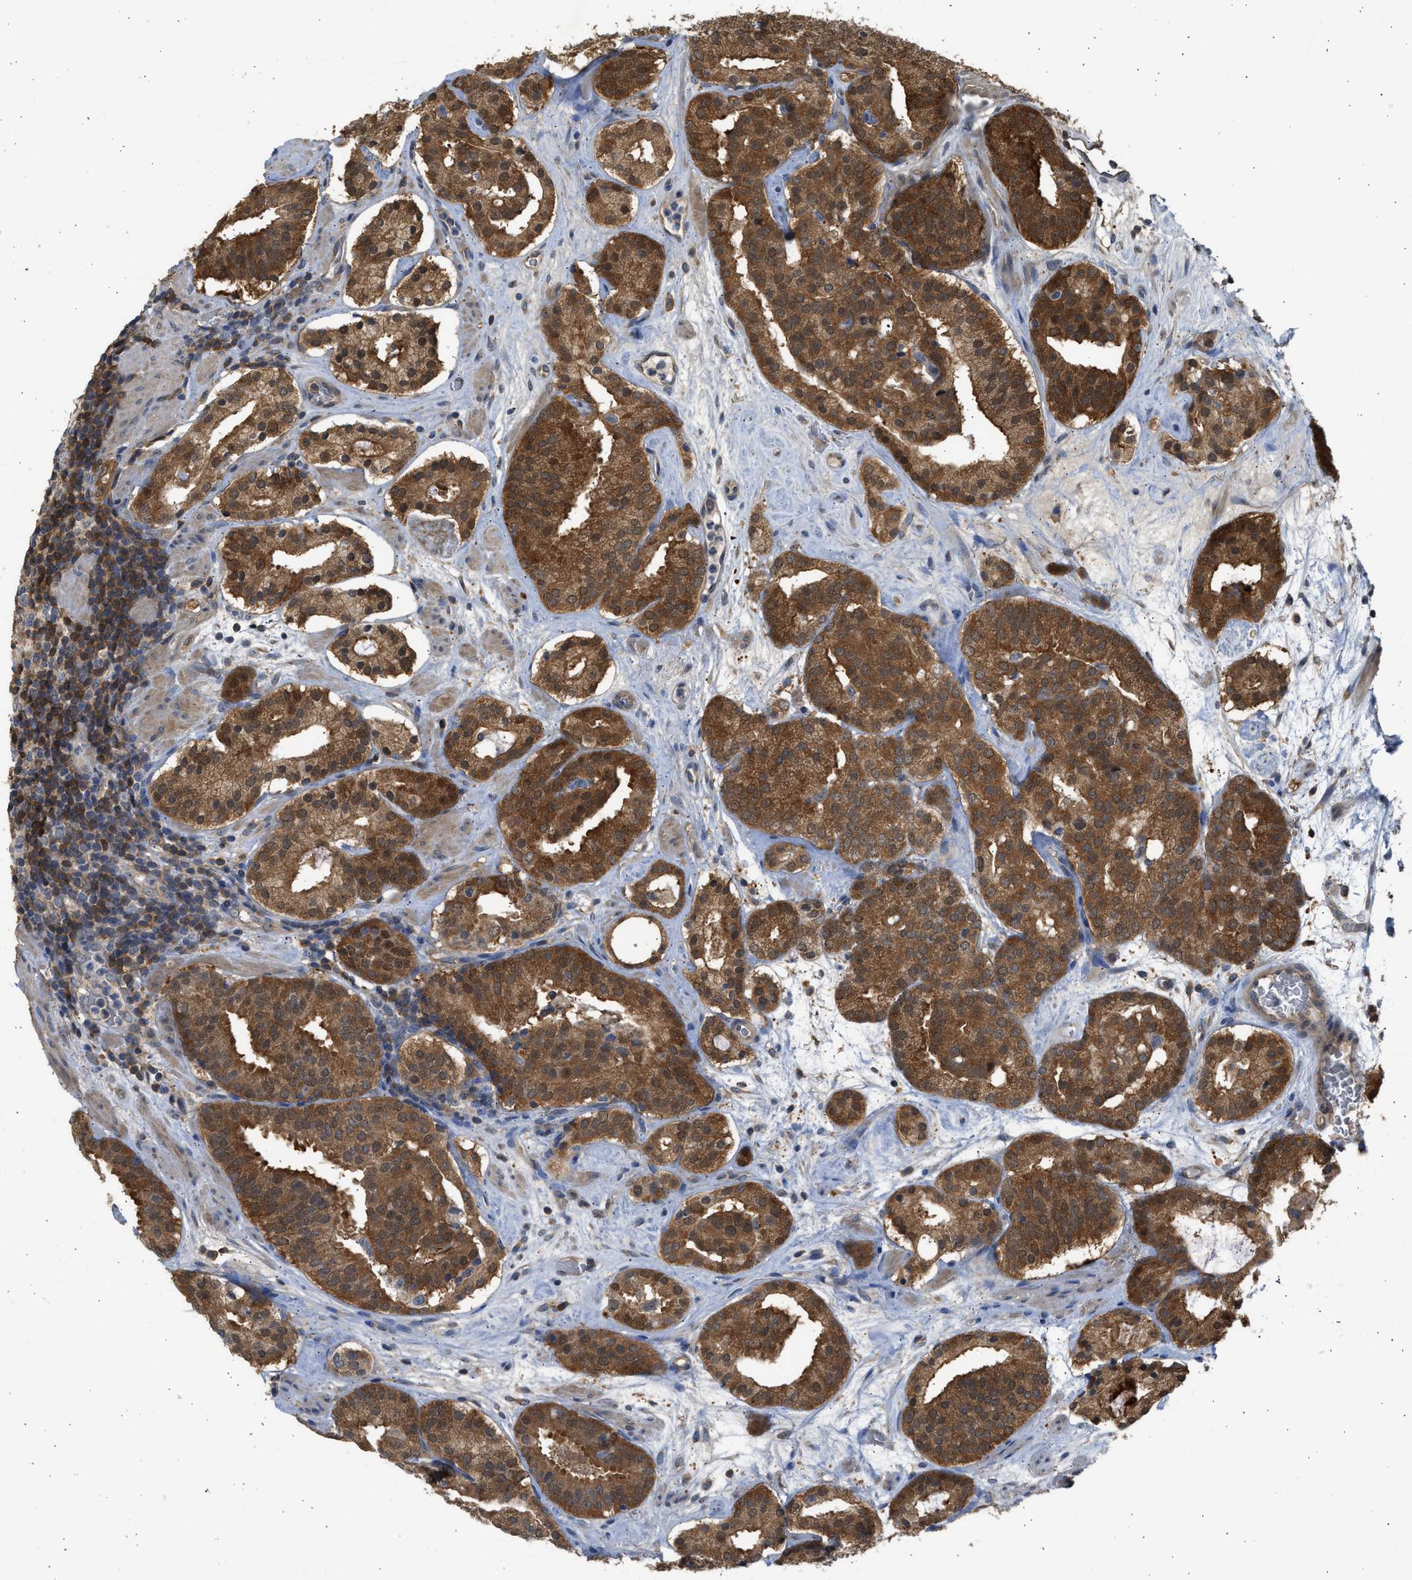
{"staining": {"intensity": "moderate", "quantity": ">75%", "location": "cytoplasmic/membranous,nuclear"}, "tissue": "prostate cancer", "cell_type": "Tumor cells", "image_type": "cancer", "snomed": [{"axis": "morphology", "description": "Adenocarcinoma, Low grade"}, {"axis": "topography", "description": "Prostate"}], "caption": "Human low-grade adenocarcinoma (prostate) stained with a protein marker exhibits moderate staining in tumor cells.", "gene": "MAPK7", "patient": {"sex": "male", "age": 69}}